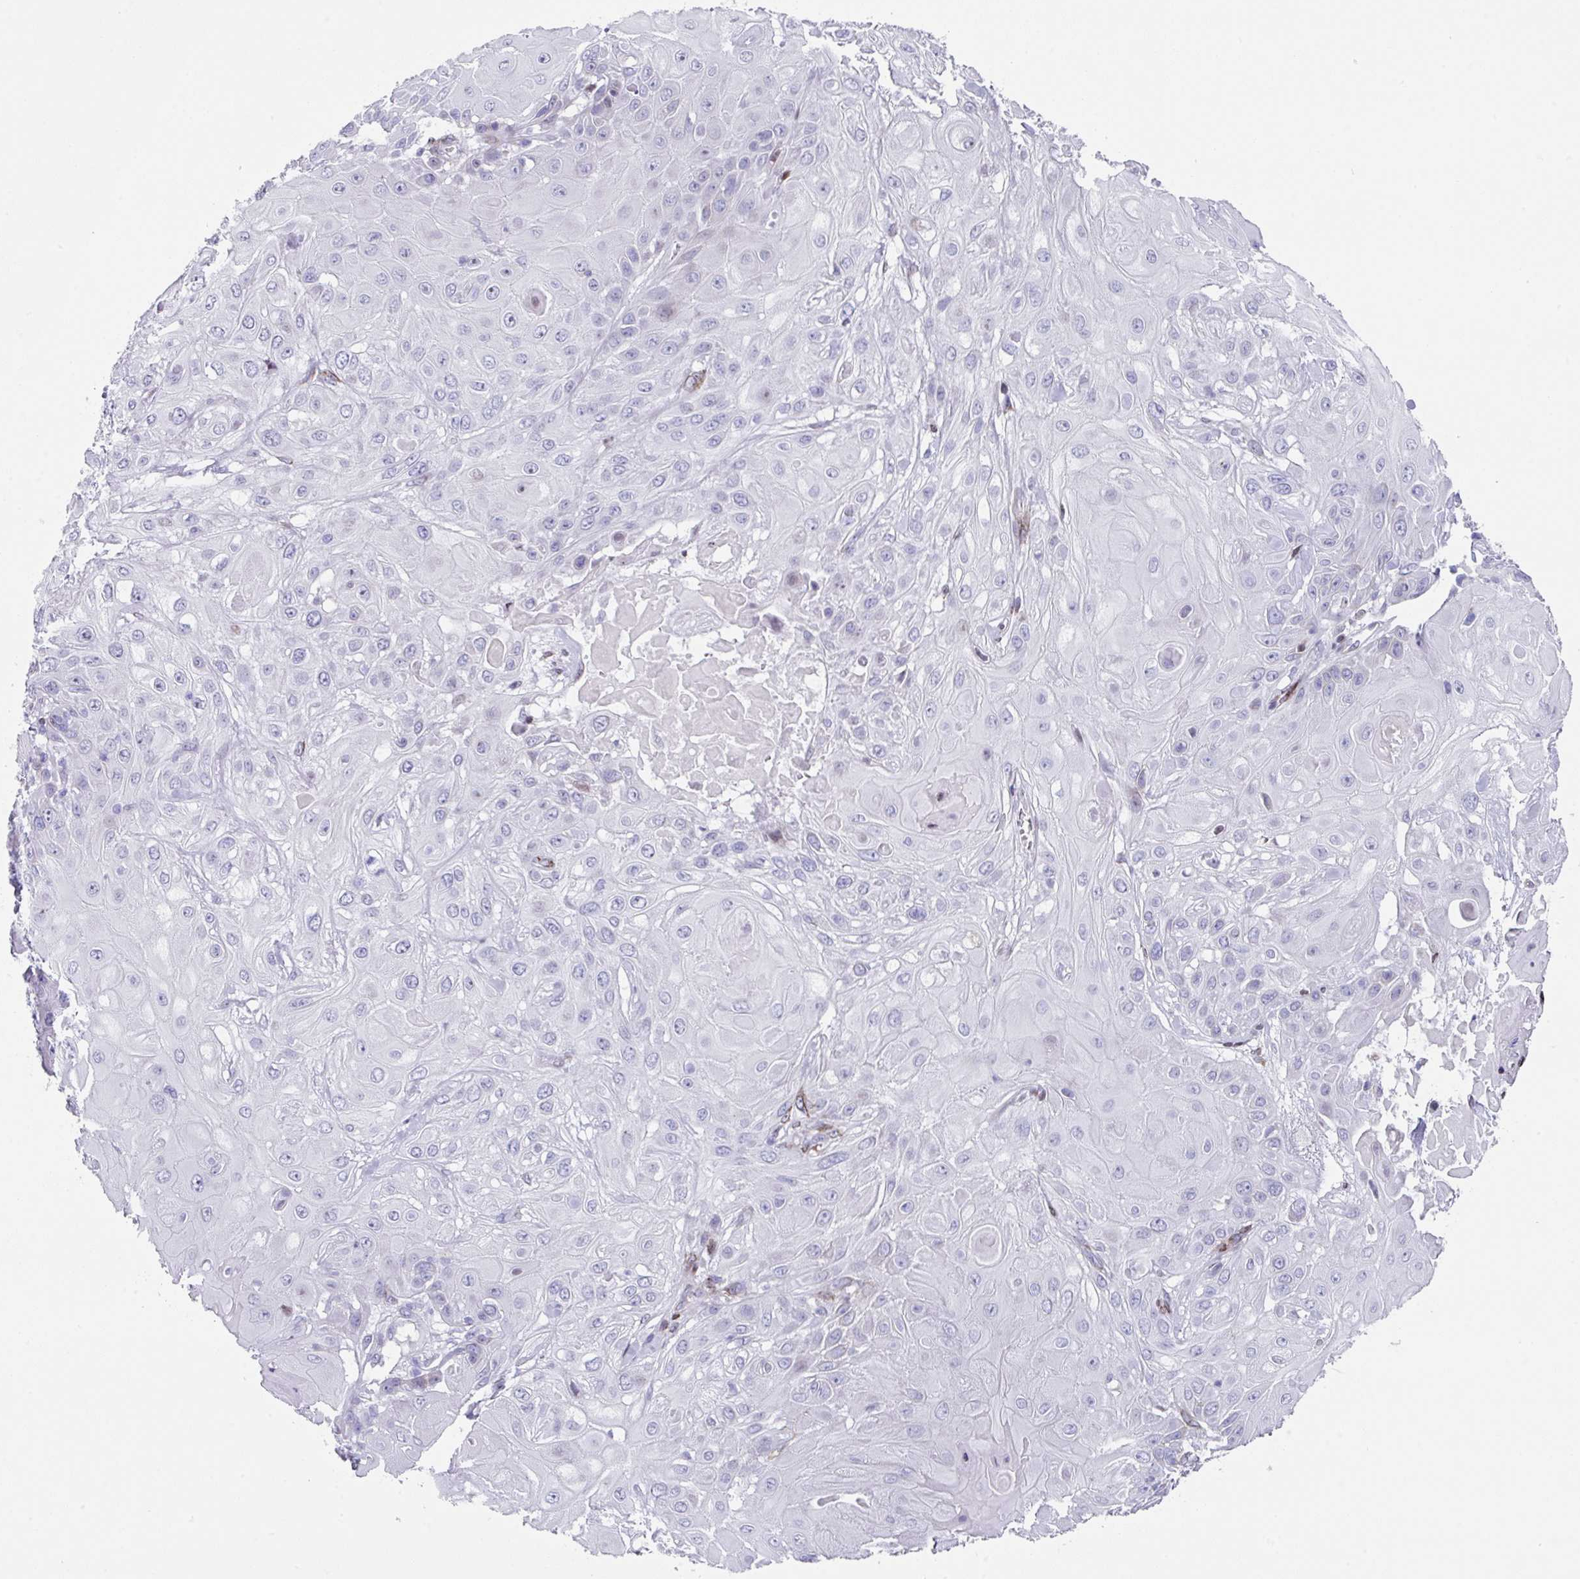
{"staining": {"intensity": "weak", "quantity": "<25%", "location": "nuclear"}, "tissue": "skin cancer", "cell_type": "Tumor cells", "image_type": "cancer", "snomed": [{"axis": "morphology", "description": "Normal tissue, NOS"}, {"axis": "morphology", "description": "Squamous cell carcinoma, NOS"}, {"axis": "topography", "description": "Skin"}, {"axis": "topography", "description": "Cartilage tissue"}], "caption": "Immunohistochemistry (IHC) micrograph of human skin squamous cell carcinoma stained for a protein (brown), which demonstrates no expression in tumor cells.", "gene": "TCF3", "patient": {"sex": "female", "age": 79}}